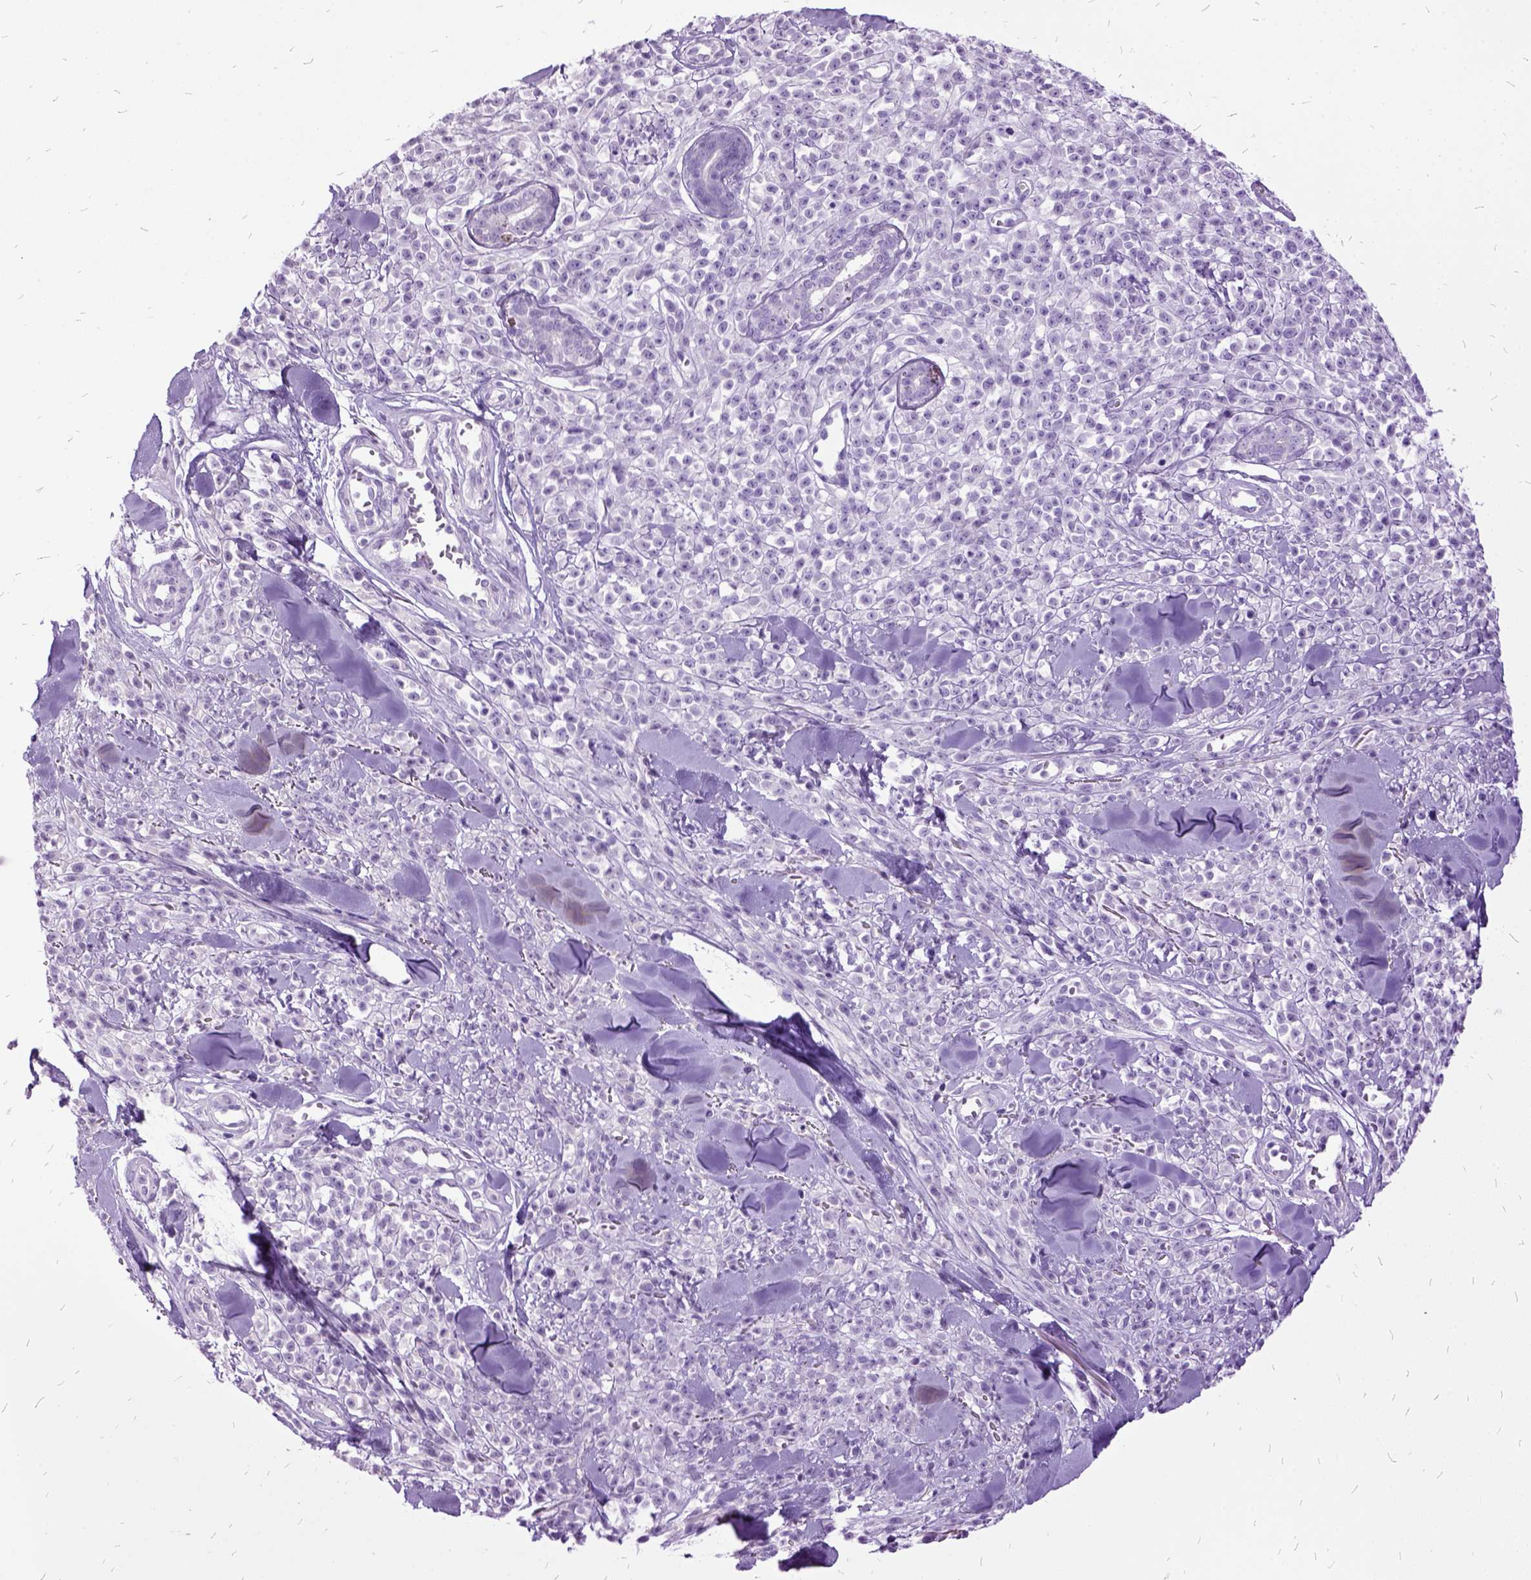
{"staining": {"intensity": "negative", "quantity": "none", "location": "none"}, "tissue": "melanoma", "cell_type": "Tumor cells", "image_type": "cancer", "snomed": [{"axis": "morphology", "description": "Malignant melanoma, NOS"}, {"axis": "topography", "description": "Skin"}, {"axis": "topography", "description": "Skin of trunk"}], "caption": "The micrograph shows no significant expression in tumor cells of melanoma. (Immunohistochemistry, brightfield microscopy, high magnification).", "gene": "MME", "patient": {"sex": "male", "age": 74}}